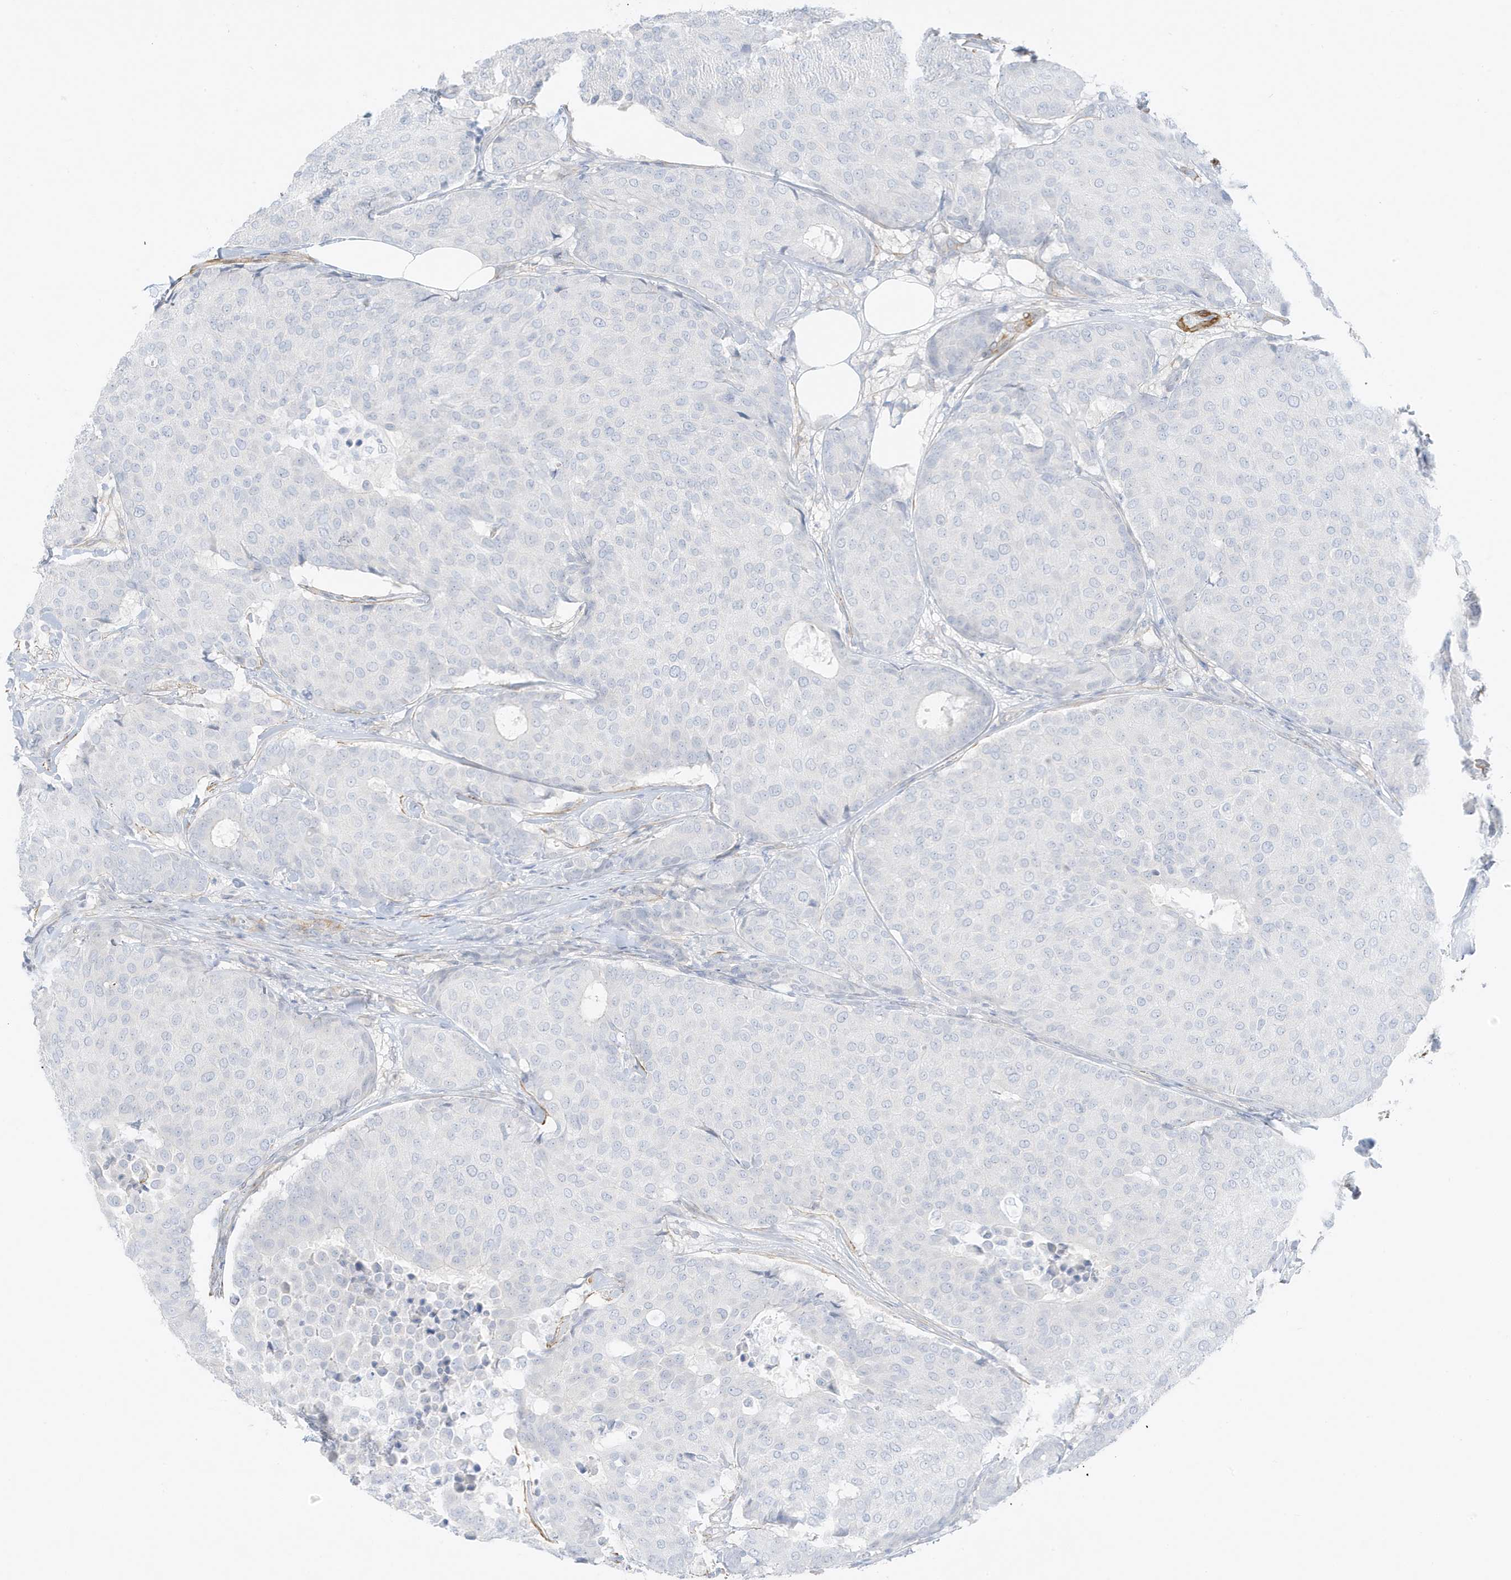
{"staining": {"intensity": "negative", "quantity": "none", "location": "none"}, "tissue": "breast cancer", "cell_type": "Tumor cells", "image_type": "cancer", "snomed": [{"axis": "morphology", "description": "Duct carcinoma"}, {"axis": "topography", "description": "Breast"}], "caption": "Photomicrograph shows no significant protein staining in tumor cells of invasive ductal carcinoma (breast). (DAB immunohistochemistry, high magnification).", "gene": "SLC22A13", "patient": {"sex": "female", "age": 75}}